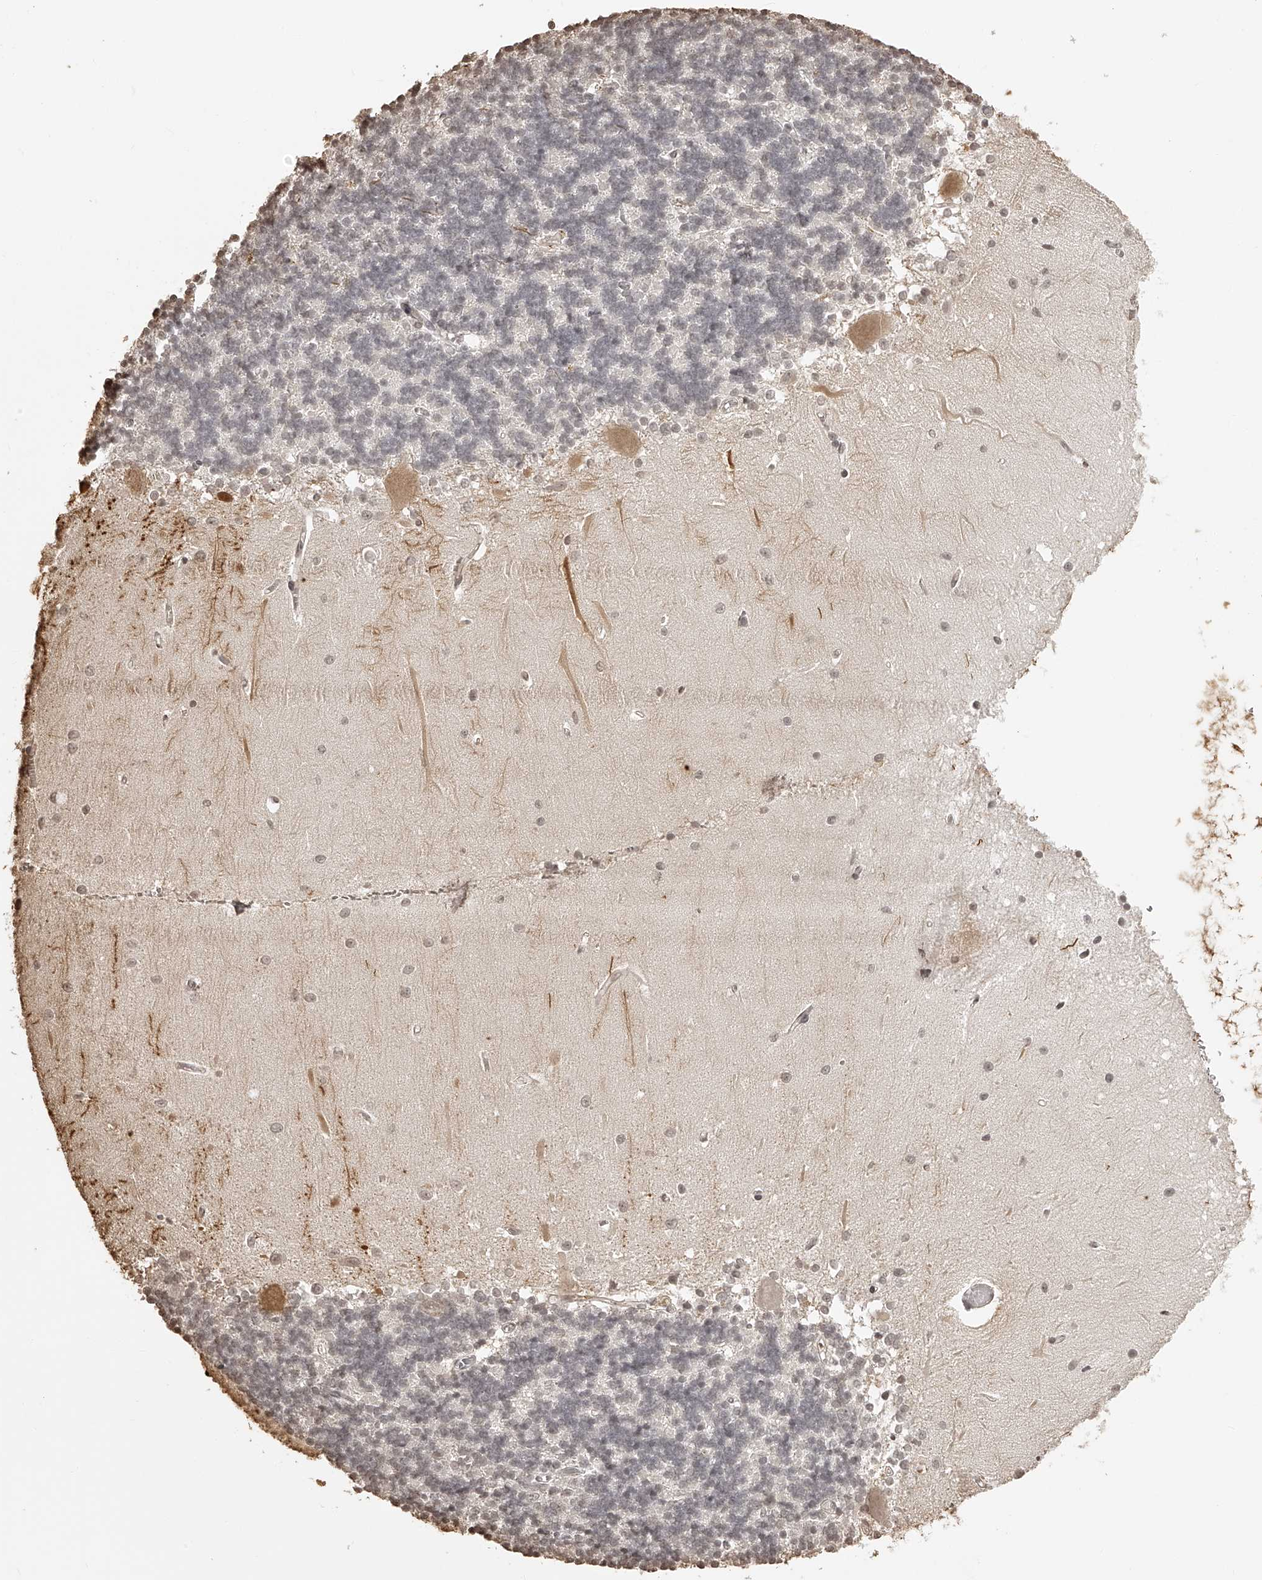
{"staining": {"intensity": "weak", "quantity": "25%-75%", "location": "nuclear"}, "tissue": "cerebellum", "cell_type": "Cells in granular layer", "image_type": "normal", "snomed": [{"axis": "morphology", "description": "Normal tissue, NOS"}, {"axis": "topography", "description": "Cerebellum"}], "caption": "An immunohistochemistry (IHC) micrograph of normal tissue is shown. Protein staining in brown shows weak nuclear positivity in cerebellum within cells in granular layer.", "gene": "ZNF503", "patient": {"sex": "male", "age": 37}}